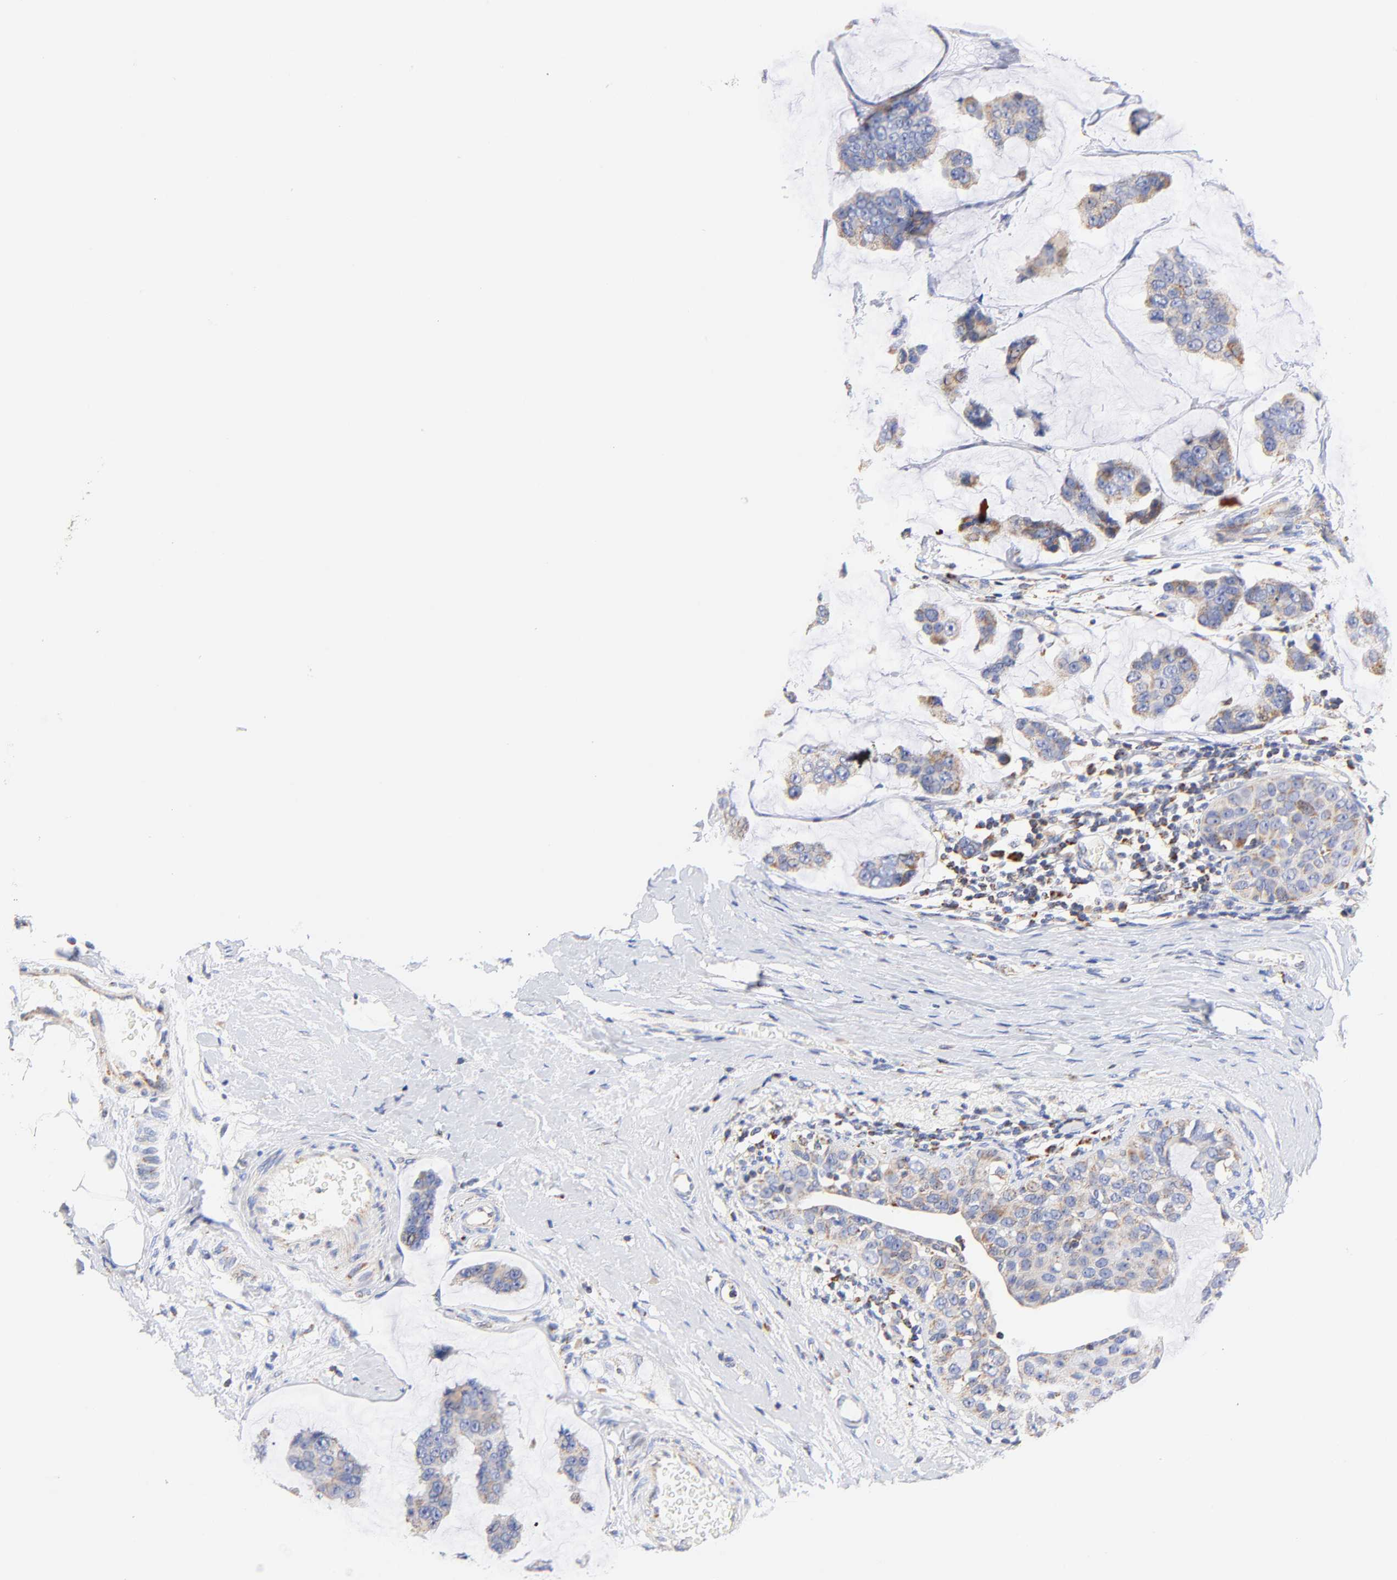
{"staining": {"intensity": "weak", "quantity": "25%-75%", "location": "cytoplasmic/membranous"}, "tissue": "breast cancer", "cell_type": "Tumor cells", "image_type": "cancer", "snomed": [{"axis": "morphology", "description": "Normal tissue, NOS"}, {"axis": "morphology", "description": "Duct carcinoma"}, {"axis": "topography", "description": "Breast"}], "caption": "Breast cancer (intraductal carcinoma) tissue exhibits weak cytoplasmic/membranous positivity in approximately 25%-75% of tumor cells Using DAB (brown) and hematoxylin (blue) stains, captured at high magnification using brightfield microscopy.", "gene": "ATP5F1D", "patient": {"sex": "female", "age": 50}}